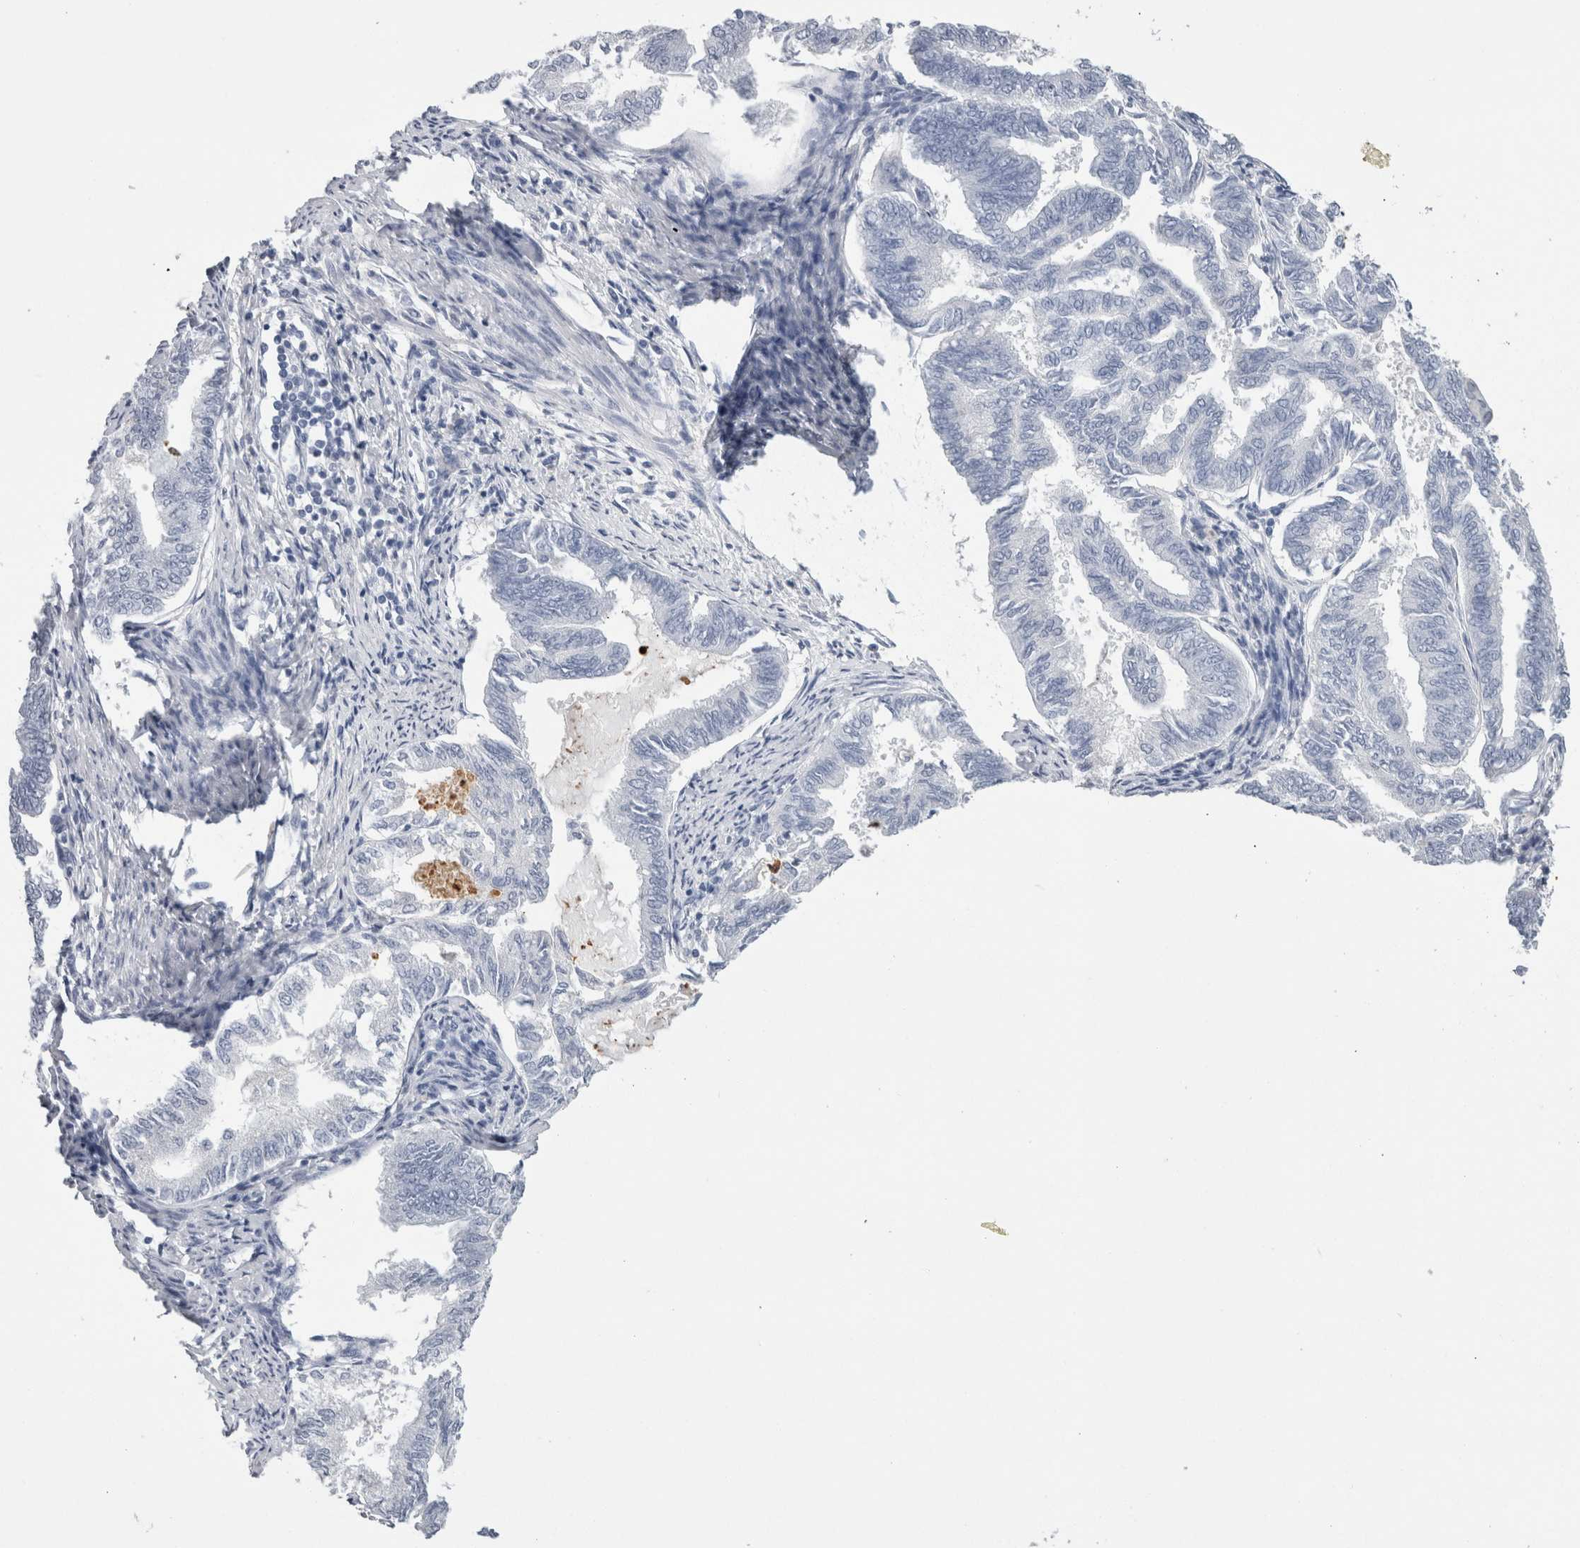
{"staining": {"intensity": "negative", "quantity": "none", "location": "none"}, "tissue": "endometrial cancer", "cell_type": "Tumor cells", "image_type": "cancer", "snomed": [{"axis": "morphology", "description": "Adenocarcinoma, NOS"}, {"axis": "topography", "description": "Endometrium"}], "caption": "Tumor cells are negative for brown protein staining in endometrial cancer (adenocarcinoma).", "gene": "S100A12", "patient": {"sex": "female", "age": 86}}